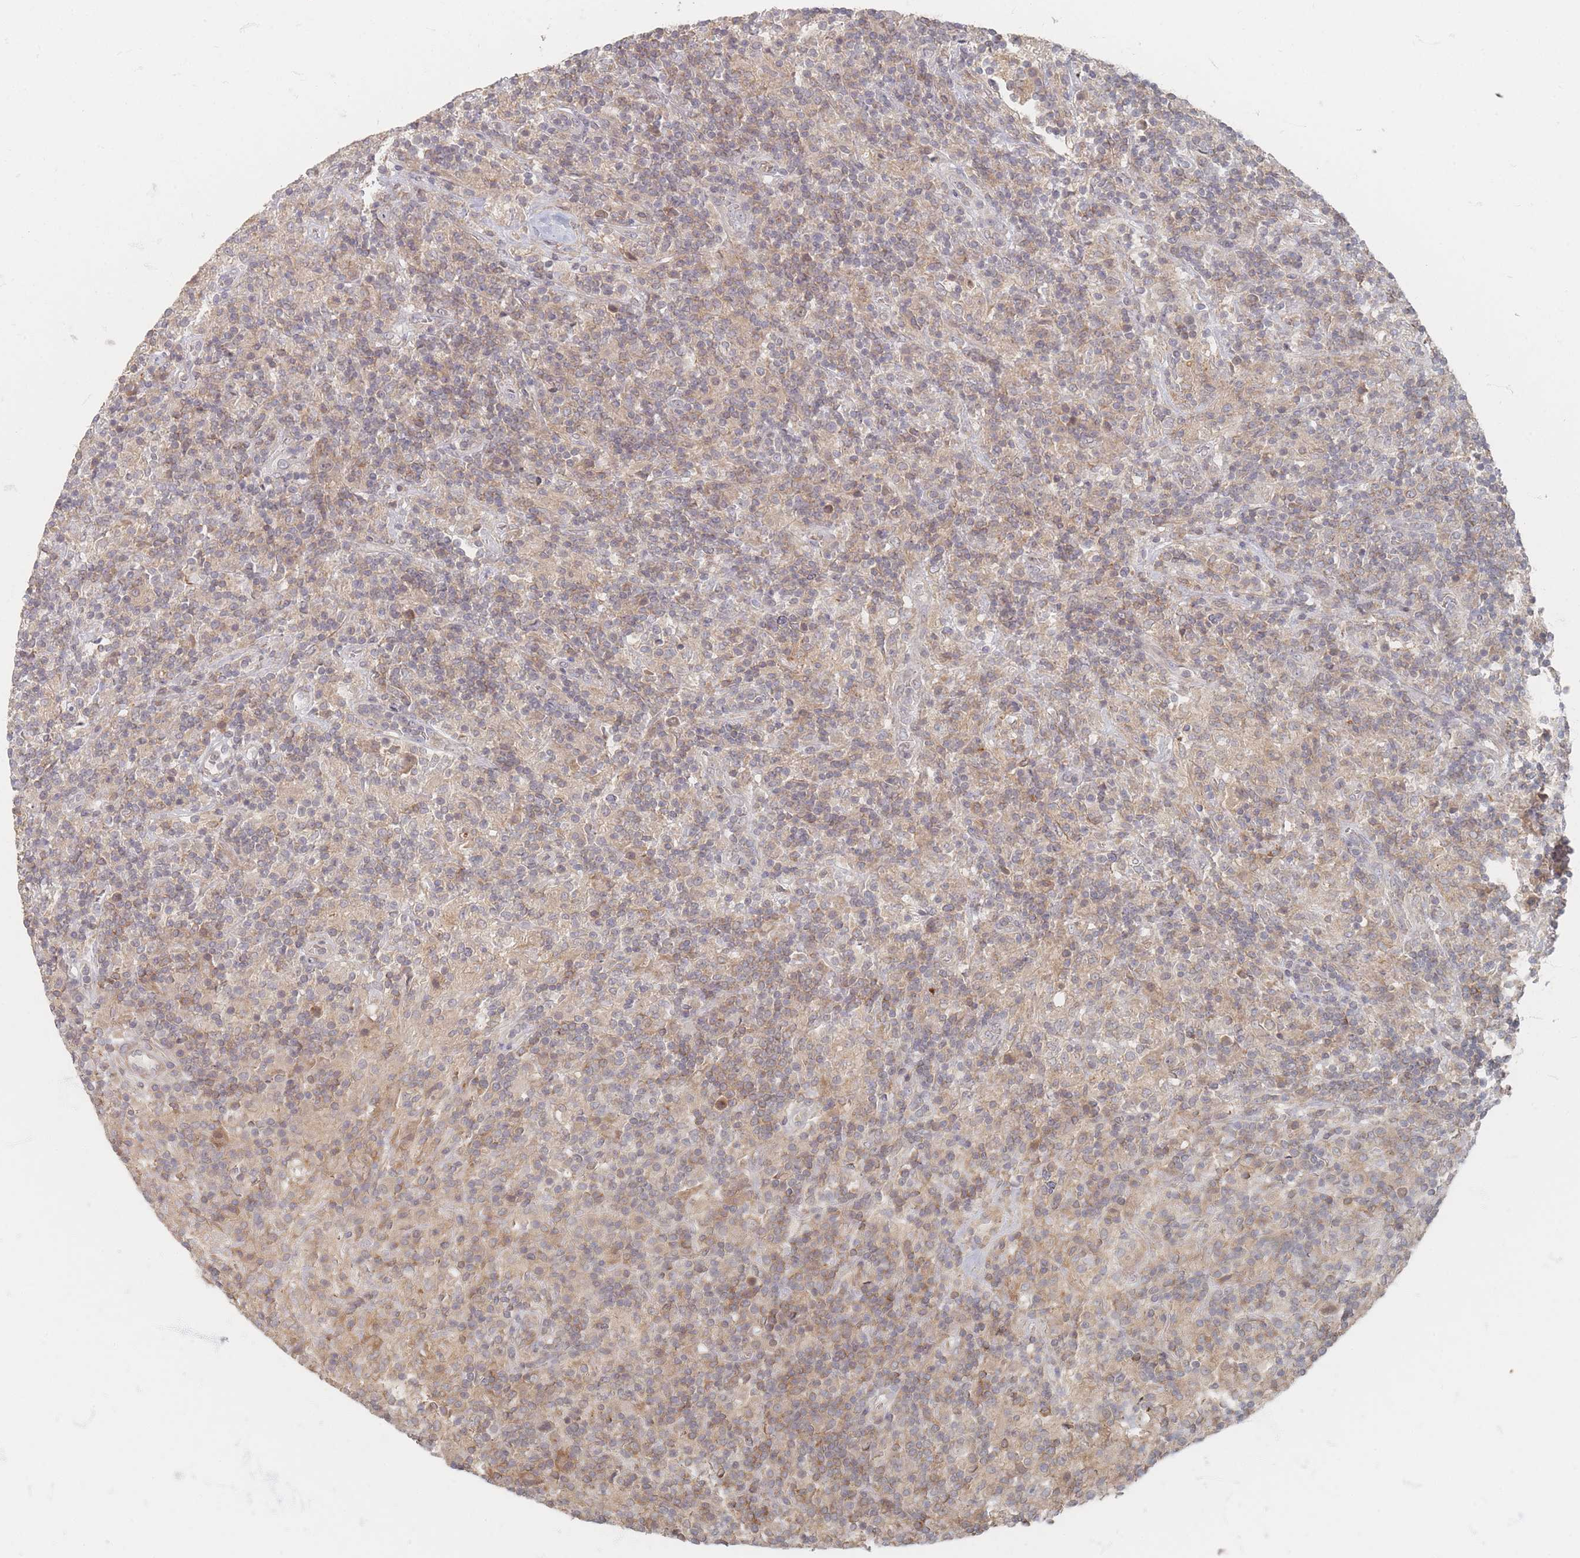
{"staining": {"intensity": "moderate", "quantity": "<25%", "location": "cytoplasmic/membranous"}, "tissue": "lymphoma", "cell_type": "Tumor cells", "image_type": "cancer", "snomed": [{"axis": "morphology", "description": "Hodgkin's disease, NOS"}, {"axis": "topography", "description": "Lymph node"}], "caption": "IHC histopathology image of neoplastic tissue: human lymphoma stained using IHC shows low levels of moderate protein expression localized specifically in the cytoplasmic/membranous of tumor cells, appearing as a cytoplasmic/membranous brown color.", "gene": "GLE1", "patient": {"sex": "male", "age": 70}}